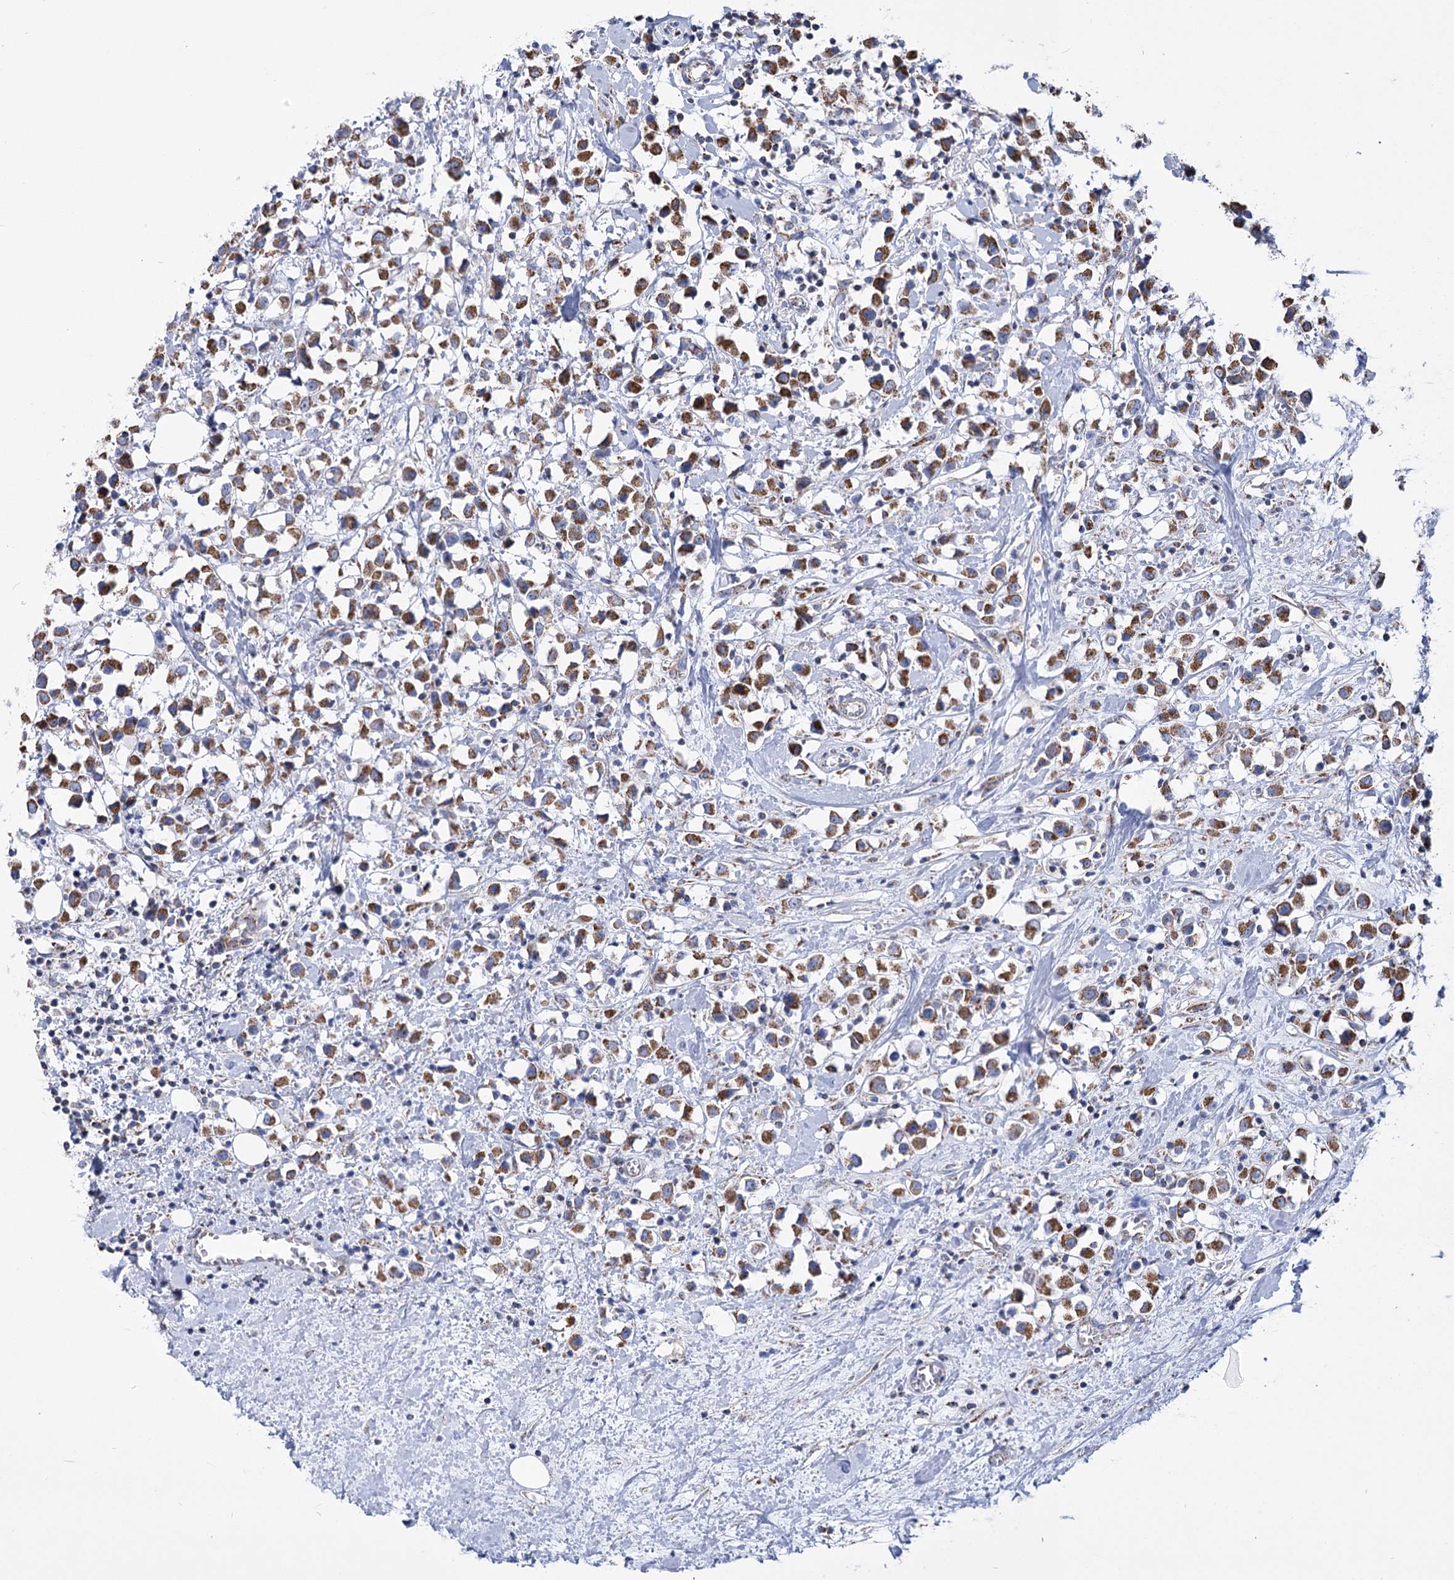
{"staining": {"intensity": "strong", "quantity": ">75%", "location": "cytoplasmic/membranous"}, "tissue": "breast cancer", "cell_type": "Tumor cells", "image_type": "cancer", "snomed": [{"axis": "morphology", "description": "Duct carcinoma"}, {"axis": "topography", "description": "Breast"}], "caption": "Tumor cells reveal strong cytoplasmic/membranous positivity in approximately >75% of cells in breast cancer (invasive ductal carcinoma).", "gene": "PDHB", "patient": {"sex": "female", "age": 61}}